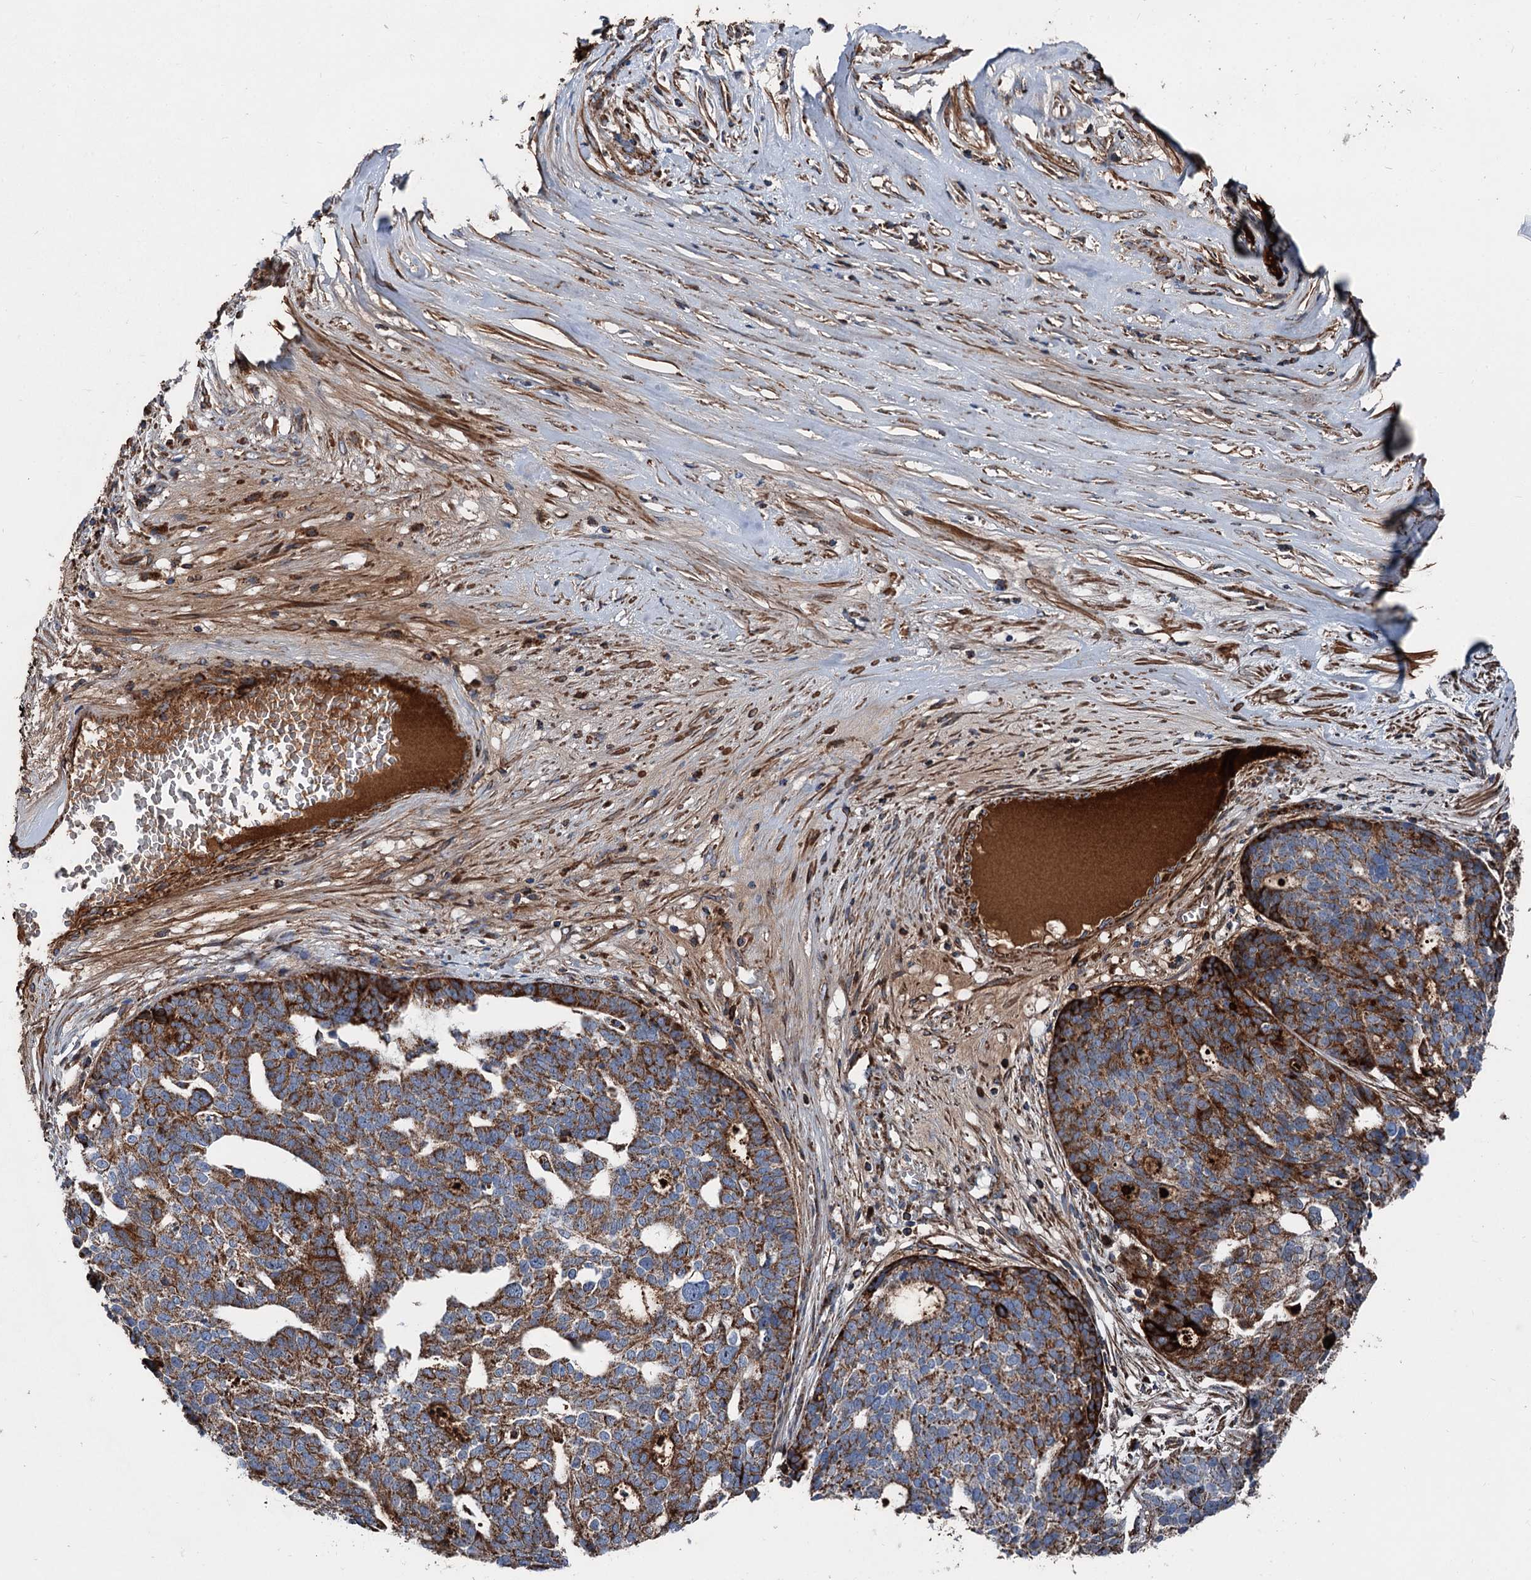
{"staining": {"intensity": "strong", "quantity": ">75%", "location": "cytoplasmic/membranous"}, "tissue": "ovarian cancer", "cell_type": "Tumor cells", "image_type": "cancer", "snomed": [{"axis": "morphology", "description": "Cystadenocarcinoma, serous, NOS"}, {"axis": "topography", "description": "Ovary"}], "caption": "Ovarian cancer (serous cystadenocarcinoma) stained with immunohistochemistry exhibits strong cytoplasmic/membranous expression in approximately >75% of tumor cells.", "gene": "DDIAS", "patient": {"sex": "female", "age": 59}}